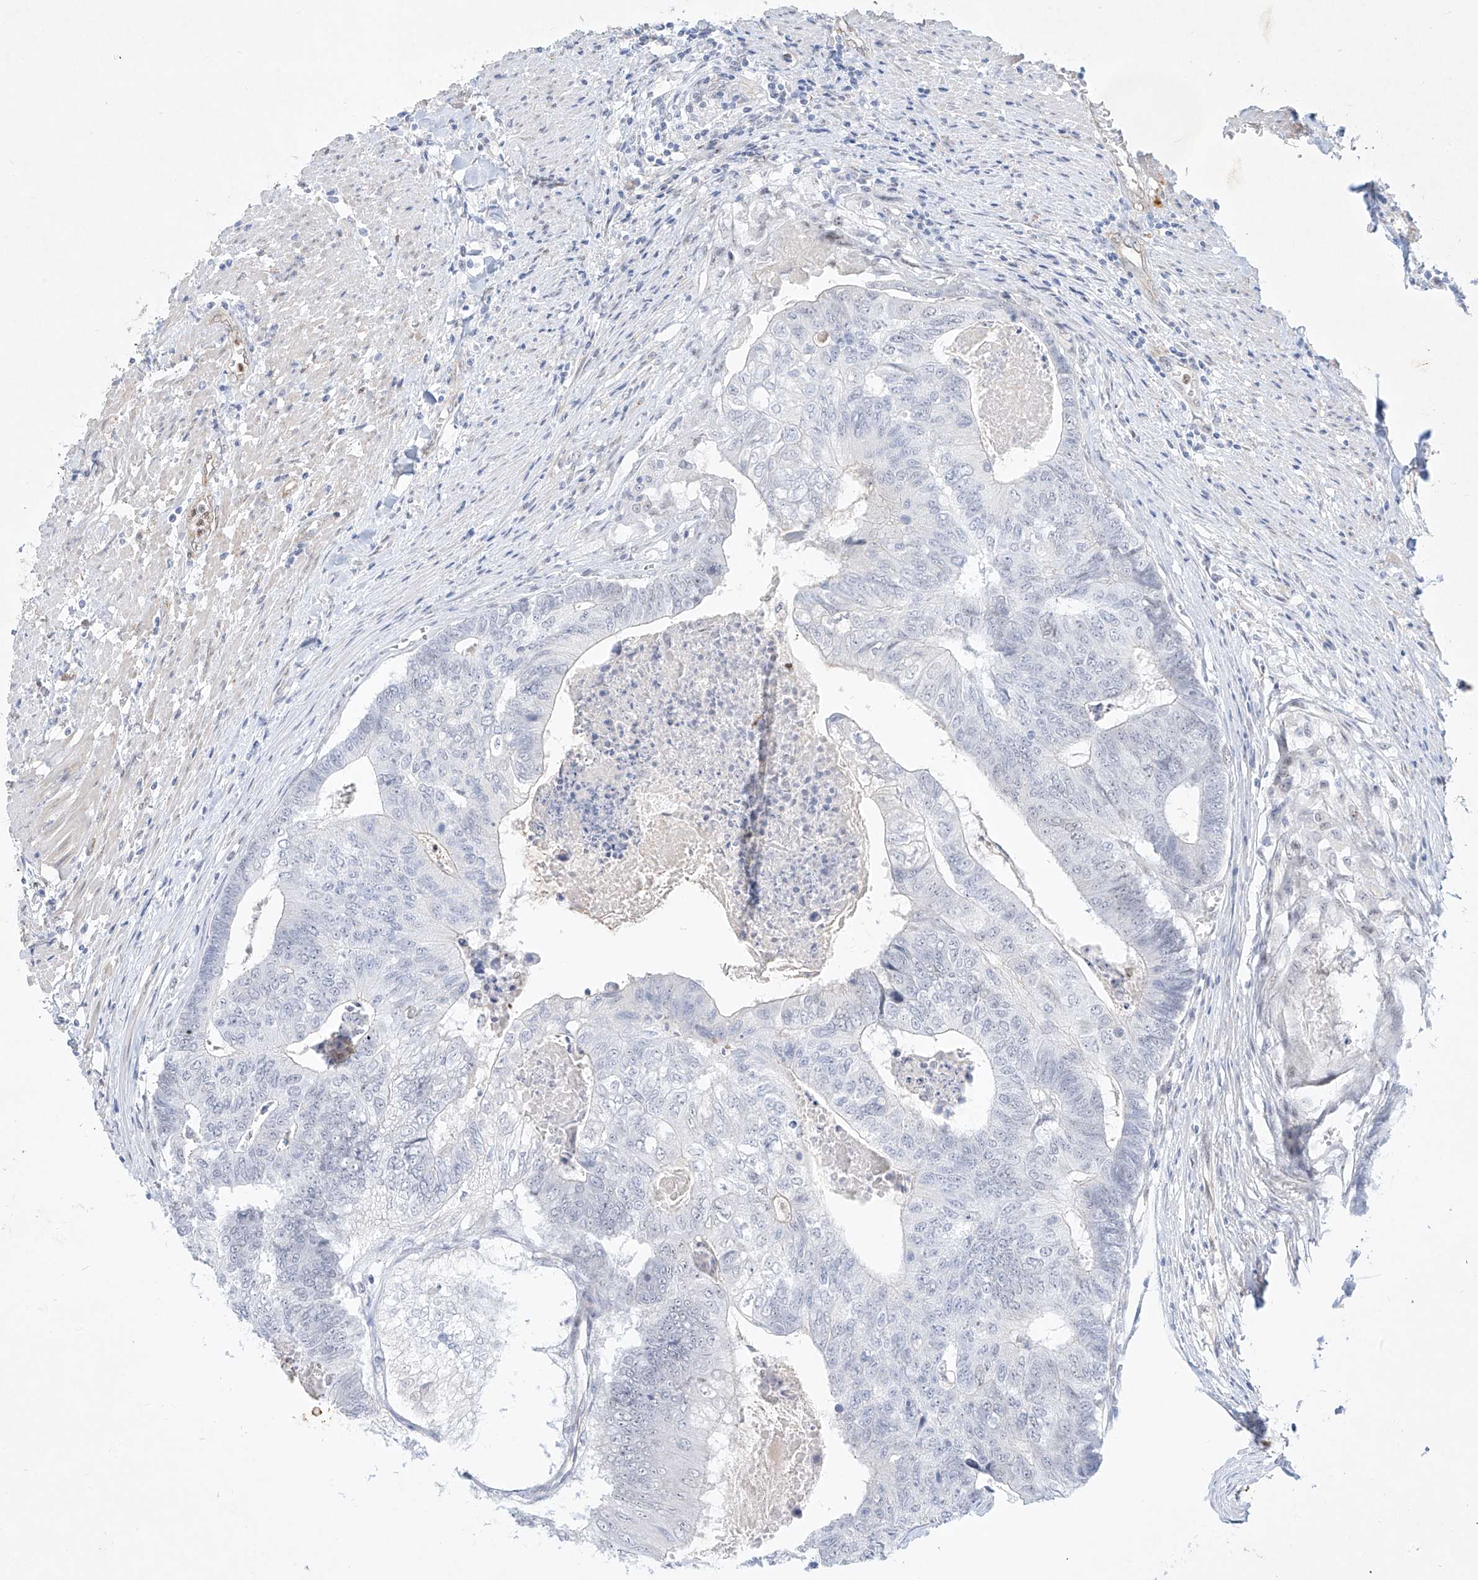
{"staining": {"intensity": "negative", "quantity": "none", "location": "none"}, "tissue": "colorectal cancer", "cell_type": "Tumor cells", "image_type": "cancer", "snomed": [{"axis": "morphology", "description": "Adenocarcinoma, NOS"}, {"axis": "topography", "description": "Colon"}], "caption": "Tumor cells are negative for protein expression in human colorectal adenocarcinoma.", "gene": "REEP2", "patient": {"sex": "female", "age": 67}}